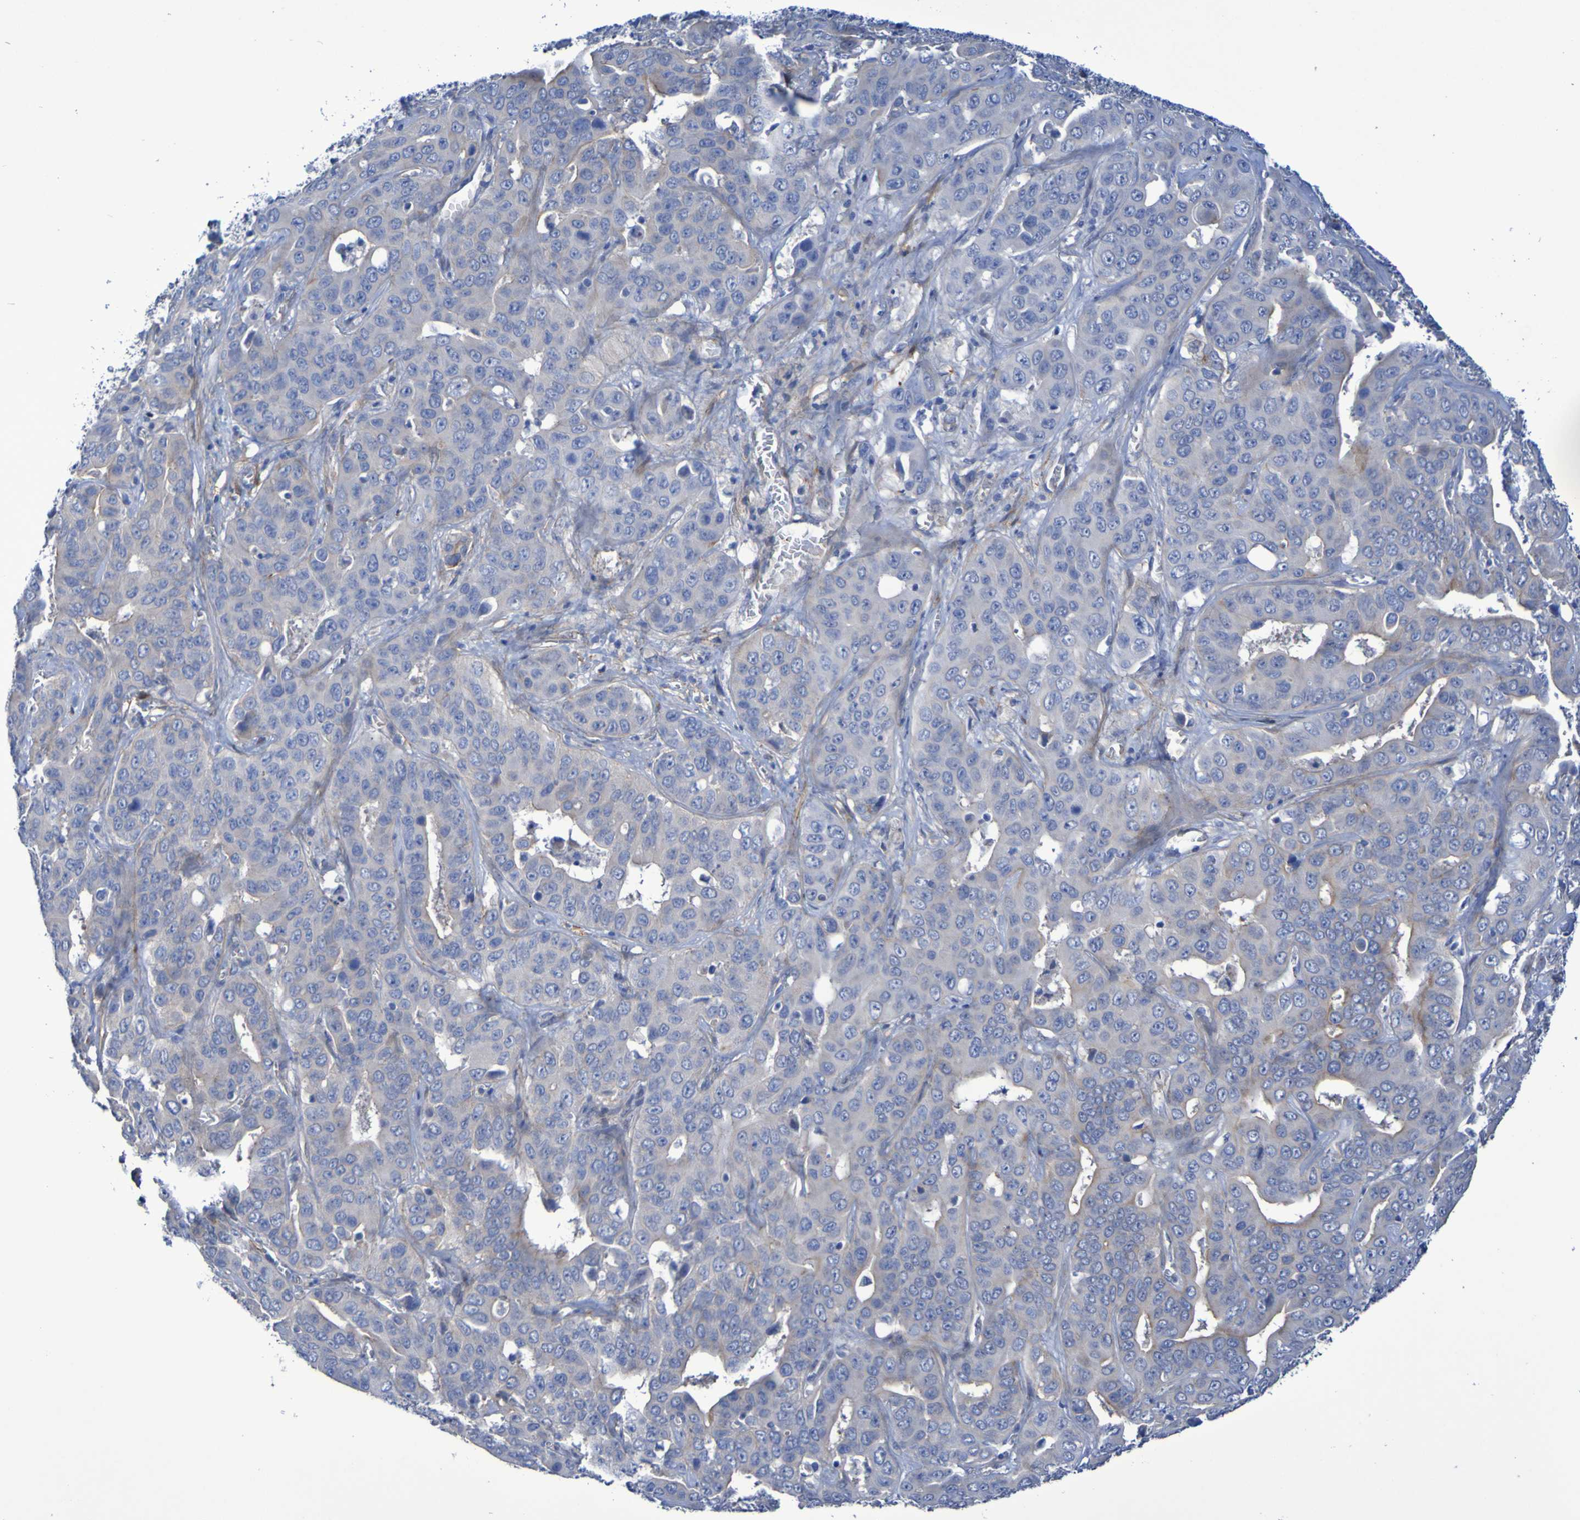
{"staining": {"intensity": "moderate", "quantity": "25%-75%", "location": "cytoplasmic/membranous"}, "tissue": "liver cancer", "cell_type": "Tumor cells", "image_type": "cancer", "snomed": [{"axis": "morphology", "description": "Cholangiocarcinoma"}, {"axis": "topography", "description": "Liver"}], "caption": "Tumor cells exhibit medium levels of moderate cytoplasmic/membranous expression in approximately 25%-75% of cells in human liver cancer (cholangiocarcinoma).", "gene": "LPP", "patient": {"sex": "female", "age": 52}}